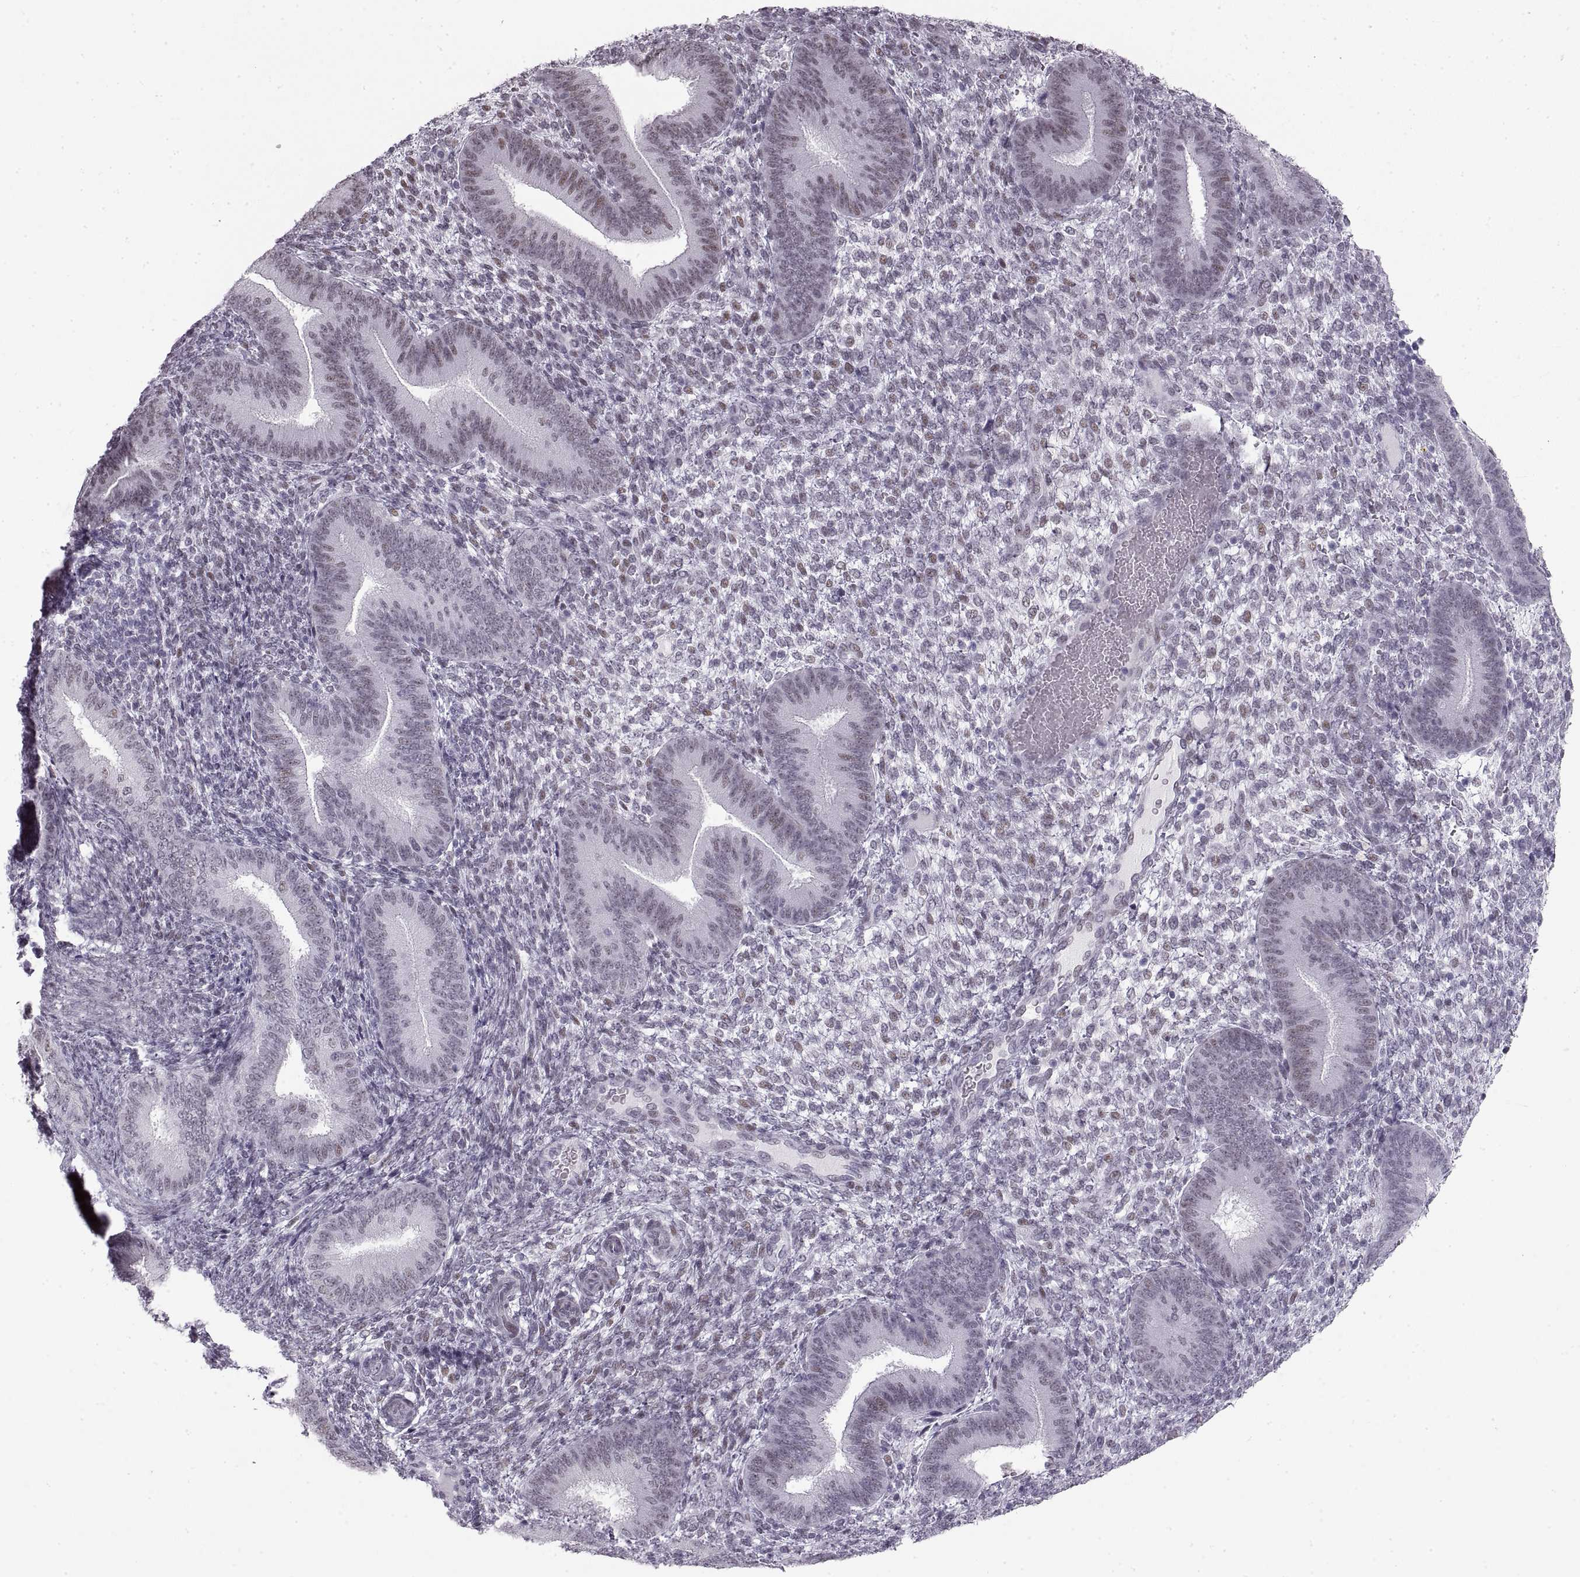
{"staining": {"intensity": "negative", "quantity": "none", "location": "none"}, "tissue": "endometrium", "cell_type": "Cells in endometrial stroma", "image_type": "normal", "snomed": [{"axis": "morphology", "description": "Normal tissue, NOS"}, {"axis": "topography", "description": "Endometrium"}], "caption": "Immunohistochemistry (IHC) of unremarkable endometrium displays no positivity in cells in endometrial stroma.", "gene": "NANOS3", "patient": {"sex": "female", "age": 39}}